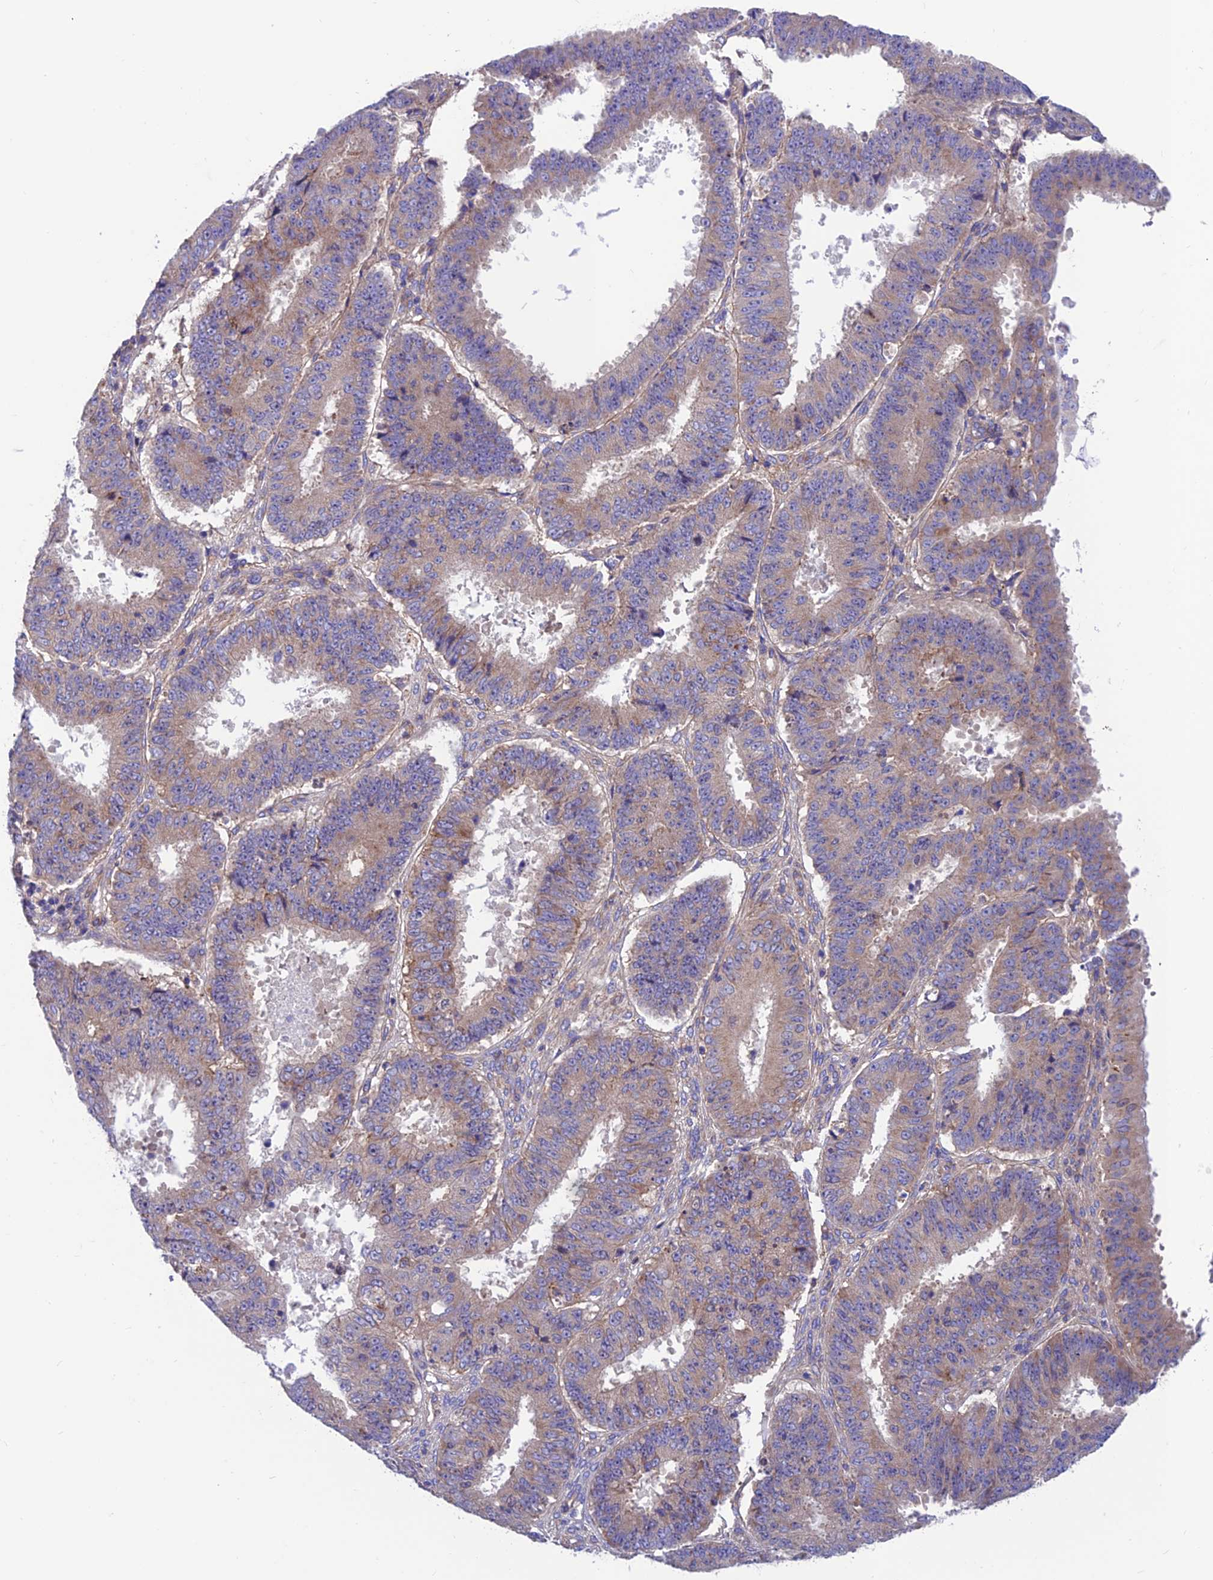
{"staining": {"intensity": "weak", "quantity": ">75%", "location": "cytoplasmic/membranous"}, "tissue": "ovarian cancer", "cell_type": "Tumor cells", "image_type": "cancer", "snomed": [{"axis": "morphology", "description": "Carcinoma, endometroid"}, {"axis": "topography", "description": "Appendix"}, {"axis": "topography", "description": "Ovary"}], "caption": "This is an image of immunohistochemistry (IHC) staining of ovarian cancer (endometroid carcinoma), which shows weak staining in the cytoplasmic/membranous of tumor cells.", "gene": "VPS16", "patient": {"sex": "female", "age": 42}}